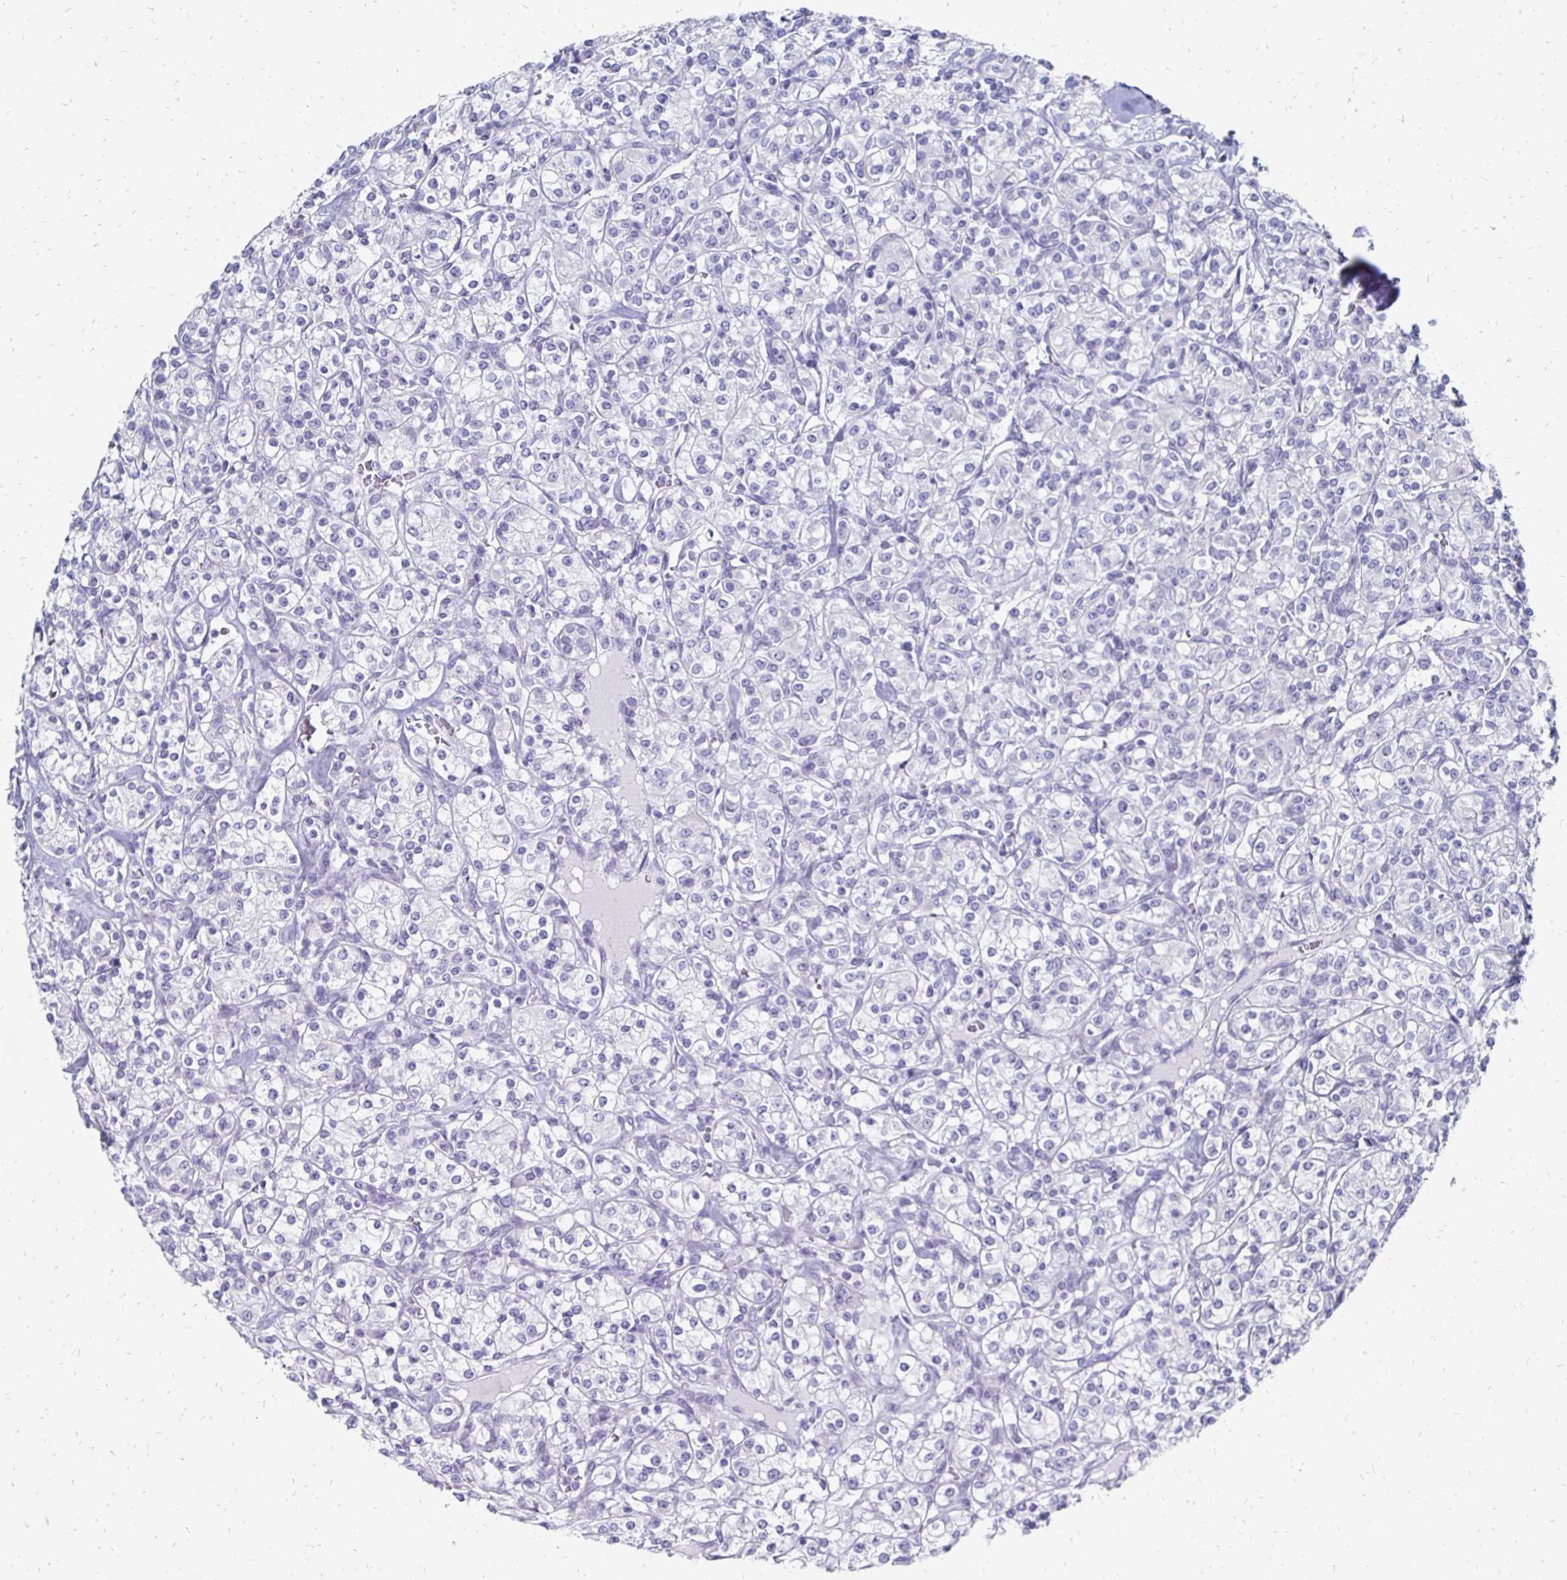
{"staining": {"intensity": "negative", "quantity": "none", "location": "none"}, "tissue": "renal cancer", "cell_type": "Tumor cells", "image_type": "cancer", "snomed": [{"axis": "morphology", "description": "Adenocarcinoma, NOS"}, {"axis": "topography", "description": "Kidney"}], "caption": "Tumor cells are negative for protein expression in human renal cancer (adenocarcinoma).", "gene": "SYCP3", "patient": {"sex": "male", "age": 77}}